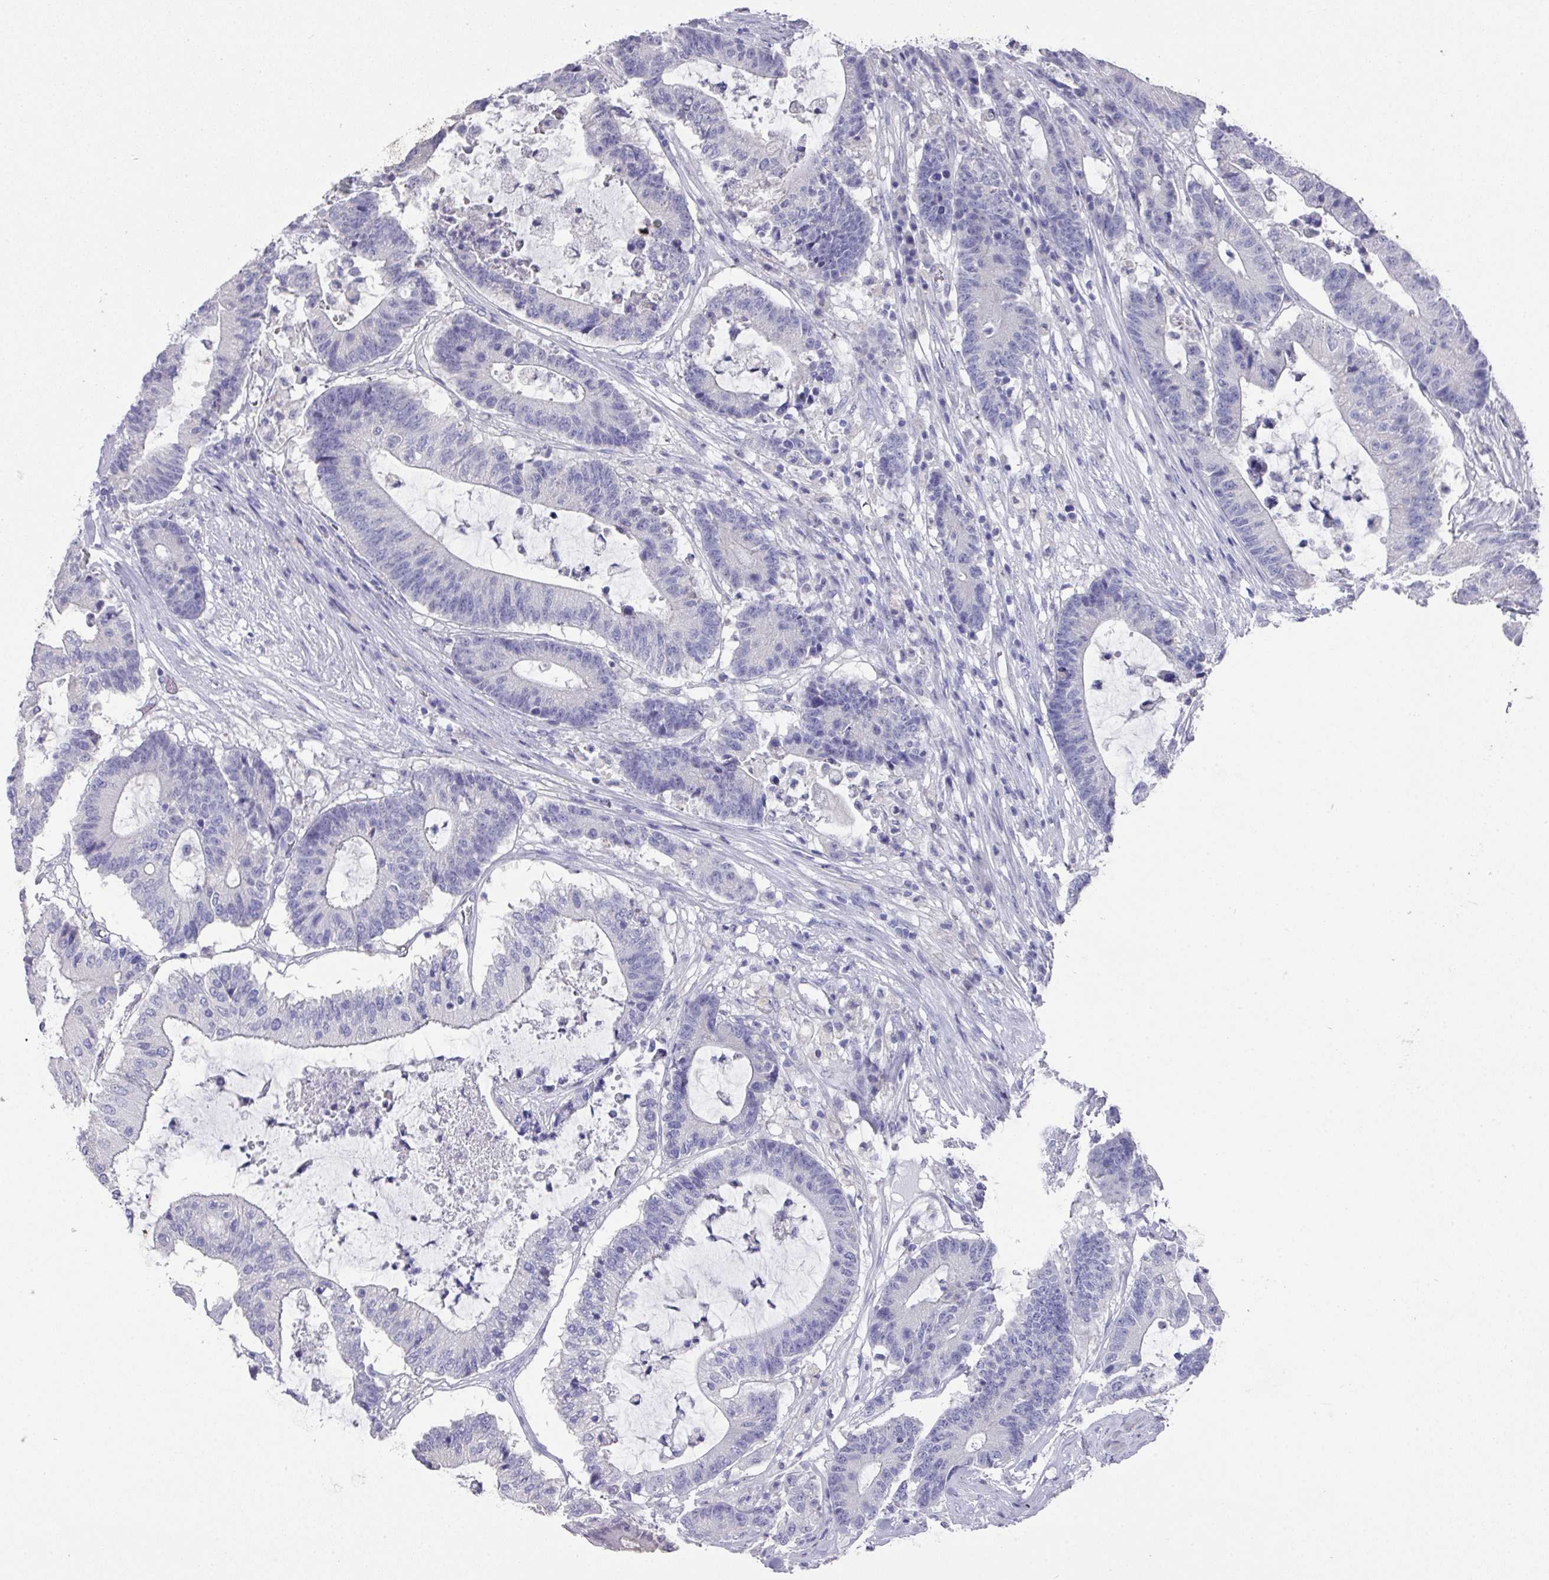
{"staining": {"intensity": "negative", "quantity": "none", "location": "none"}, "tissue": "colorectal cancer", "cell_type": "Tumor cells", "image_type": "cancer", "snomed": [{"axis": "morphology", "description": "Adenocarcinoma, NOS"}, {"axis": "topography", "description": "Colon"}], "caption": "DAB (3,3'-diaminobenzidine) immunohistochemical staining of human colorectal cancer (adenocarcinoma) exhibits no significant positivity in tumor cells. Brightfield microscopy of immunohistochemistry (IHC) stained with DAB (3,3'-diaminobenzidine) (brown) and hematoxylin (blue), captured at high magnification.", "gene": "DAZL", "patient": {"sex": "female", "age": 84}}